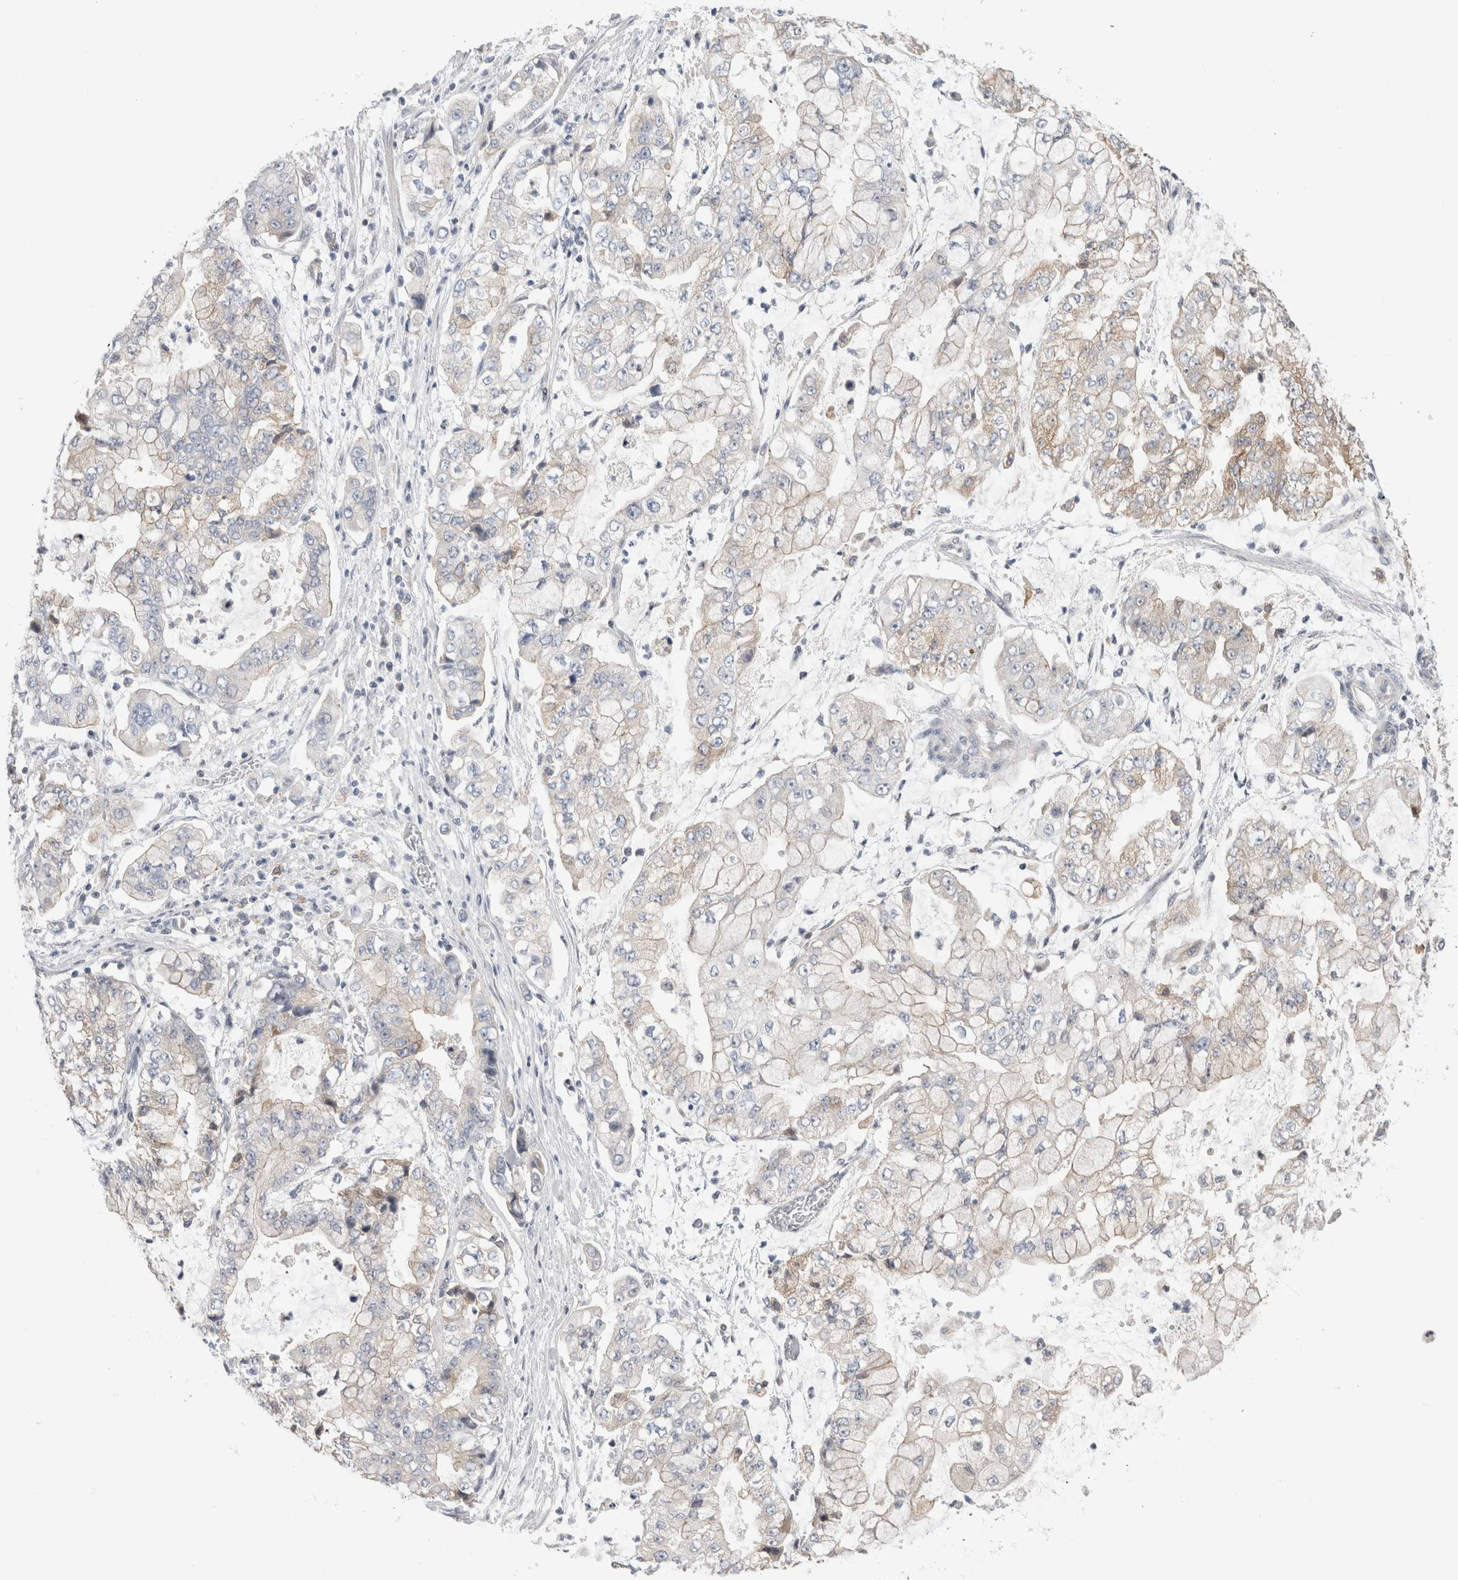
{"staining": {"intensity": "weak", "quantity": "25%-75%", "location": "cytoplasmic/membranous"}, "tissue": "stomach cancer", "cell_type": "Tumor cells", "image_type": "cancer", "snomed": [{"axis": "morphology", "description": "Adenocarcinoma, NOS"}, {"axis": "topography", "description": "Stomach"}], "caption": "IHC image of human adenocarcinoma (stomach) stained for a protein (brown), which demonstrates low levels of weak cytoplasmic/membranous expression in about 25%-75% of tumor cells.", "gene": "SYTL5", "patient": {"sex": "male", "age": 76}}